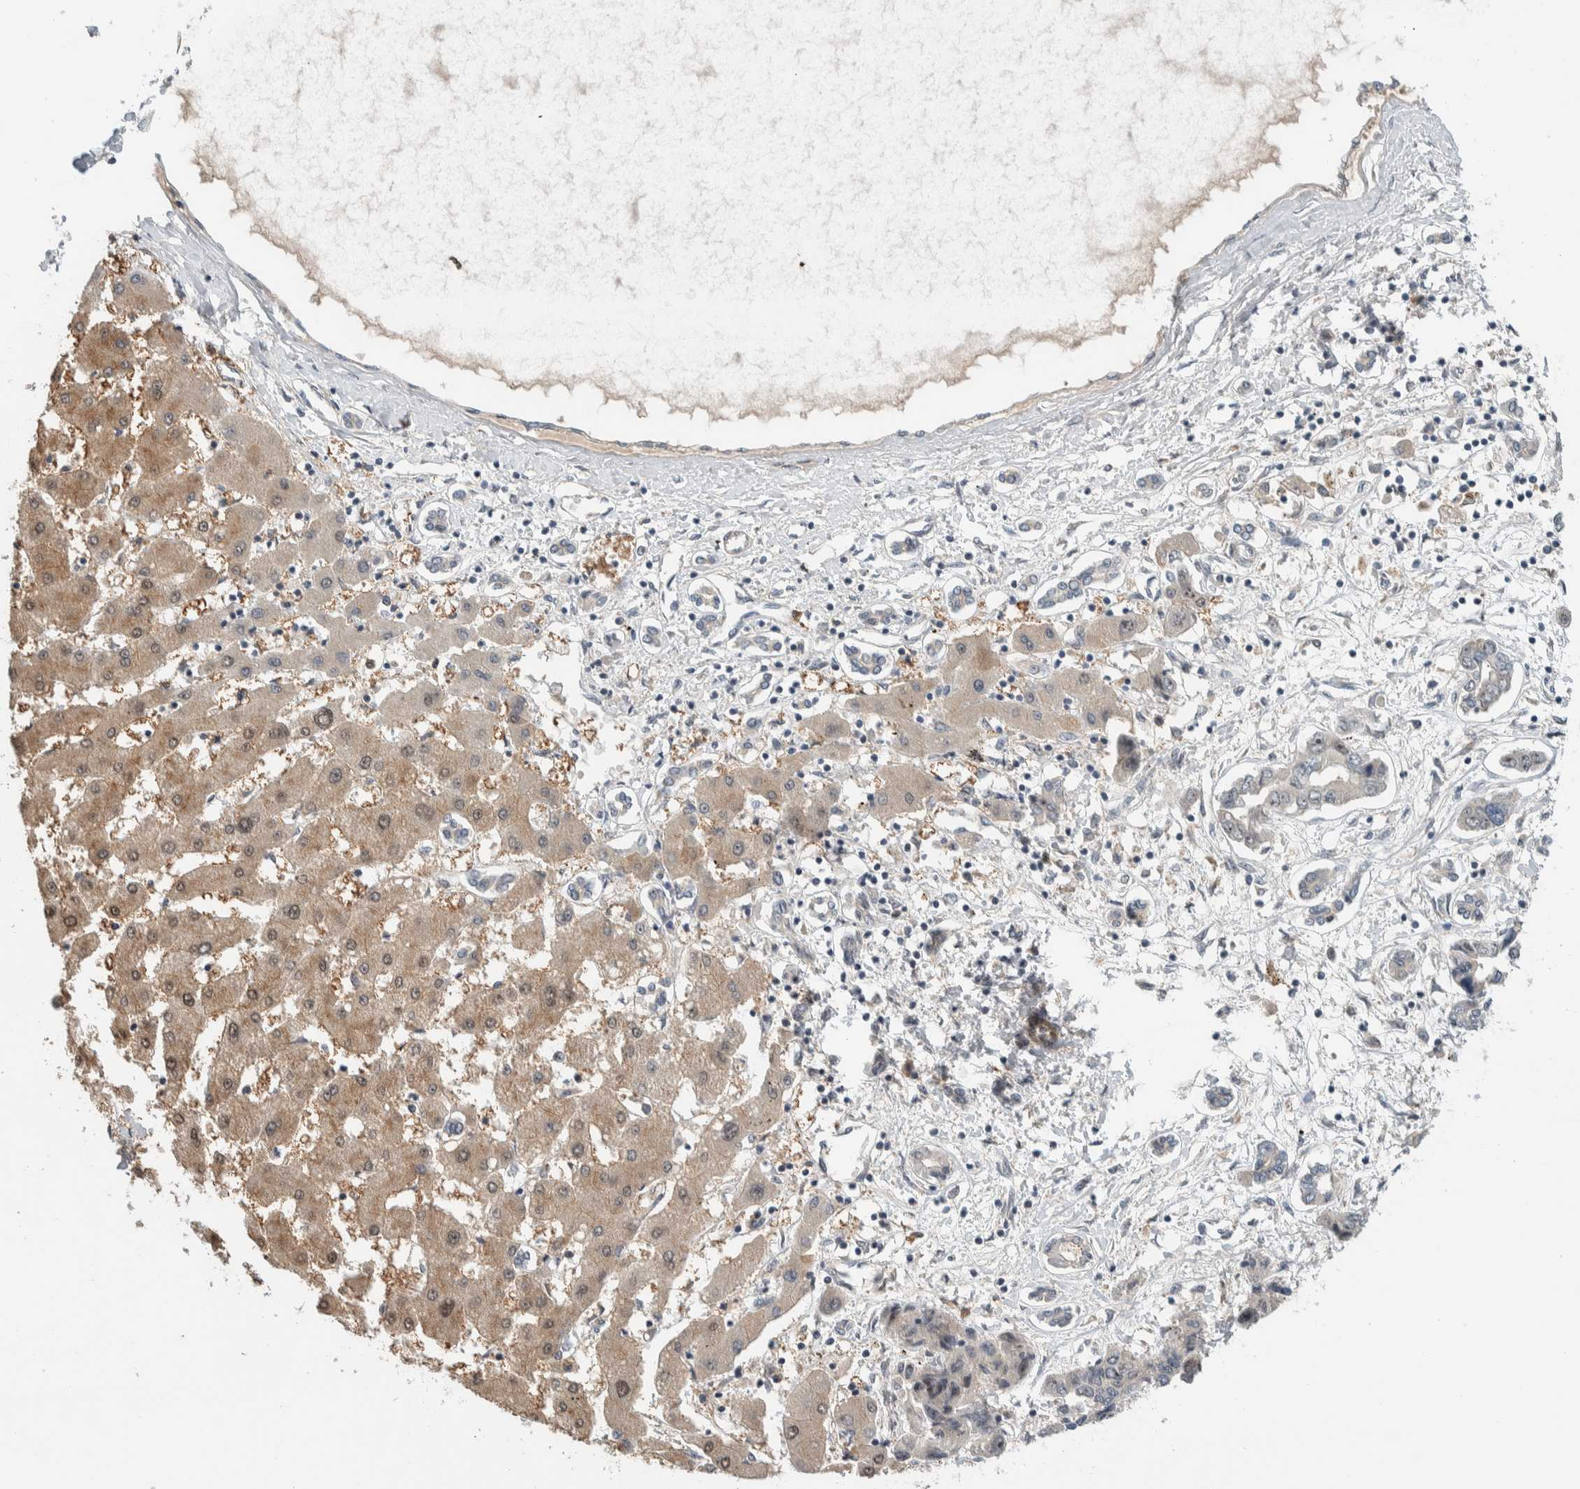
{"staining": {"intensity": "moderate", "quantity": "<25%", "location": "nuclear"}, "tissue": "liver cancer", "cell_type": "Tumor cells", "image_type": "cancer", "snomed": [{"axis": "morphology", "description": "Cholangiocarcinoma"}, {"axis": "topography", "description": "Liver"}], "caption": "A photomicrograph showing moderate nuclear expression in about <25% of tumor cells in liver cholangiocarcinoma, as visualized by brown immunohistochemical staining.", "gene": "MPRIP", "patient": {"sex": "male", "age": 59}}